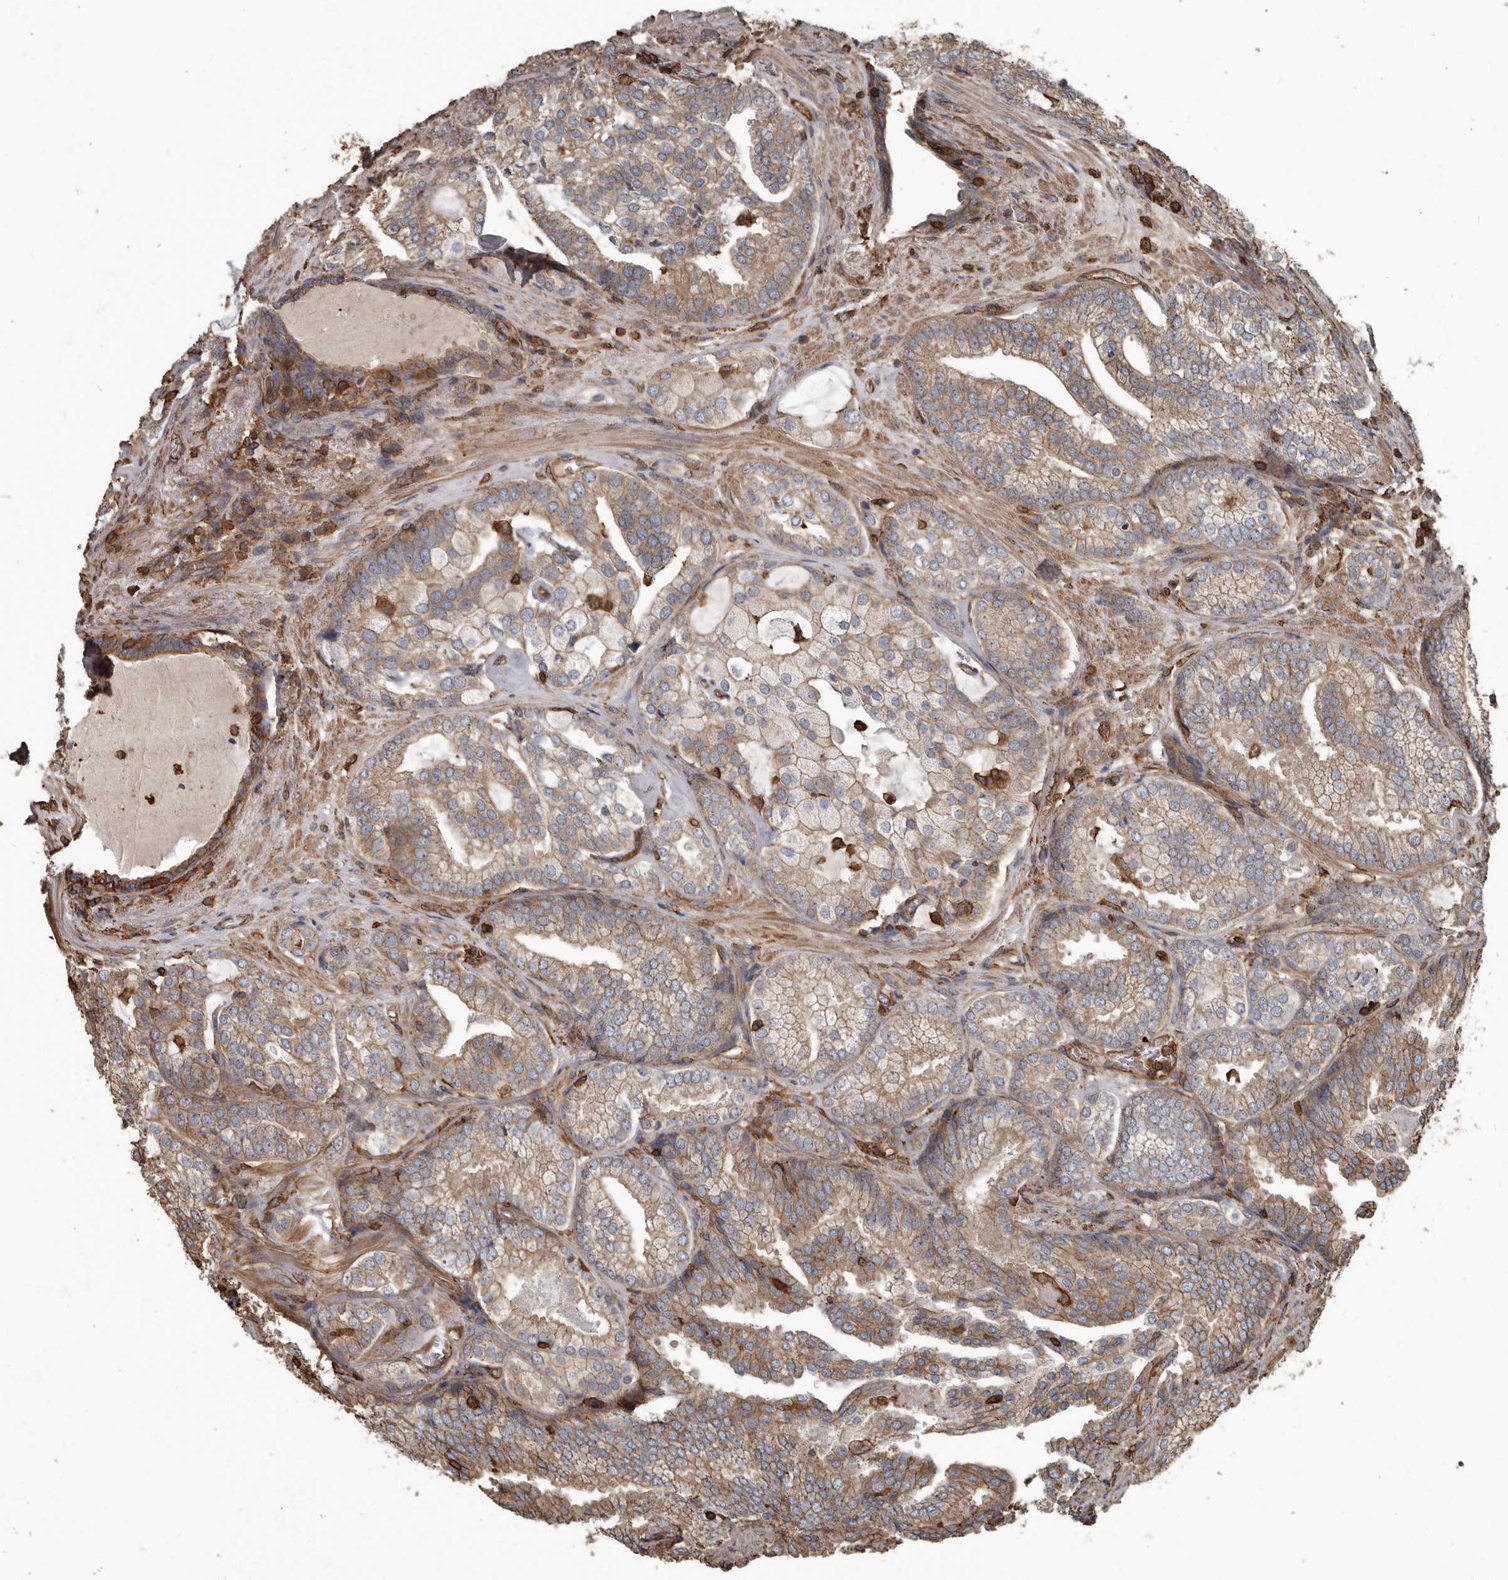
{"staining": {"intensity": "moderate", "quantity": ">75%", "location": "cytoplasmic/membranous"}, "tissue": "prostate cancer", "cell_type": "Tumor cells", "image_type": "cancer", "snomed": [{"axis": "morphology", "description": "Normal morphology"}, {"axis": "morphology", "description": "Adenocarcinoma, Low grade"}, {"axis": "topography", "description": "Prostate"}], "caption": "Prostate adenocarcinoma (low-grade) tissue exhibits moderate cytoplasmic/membranous positivity in about >75% of tumor cells (Stains: DAB in brown, nuclei in blue, Microscopy: brightfield microscopy at high magnification).", "gene": "DENND6B", "patient": {"sex": "male", "age": 72}}